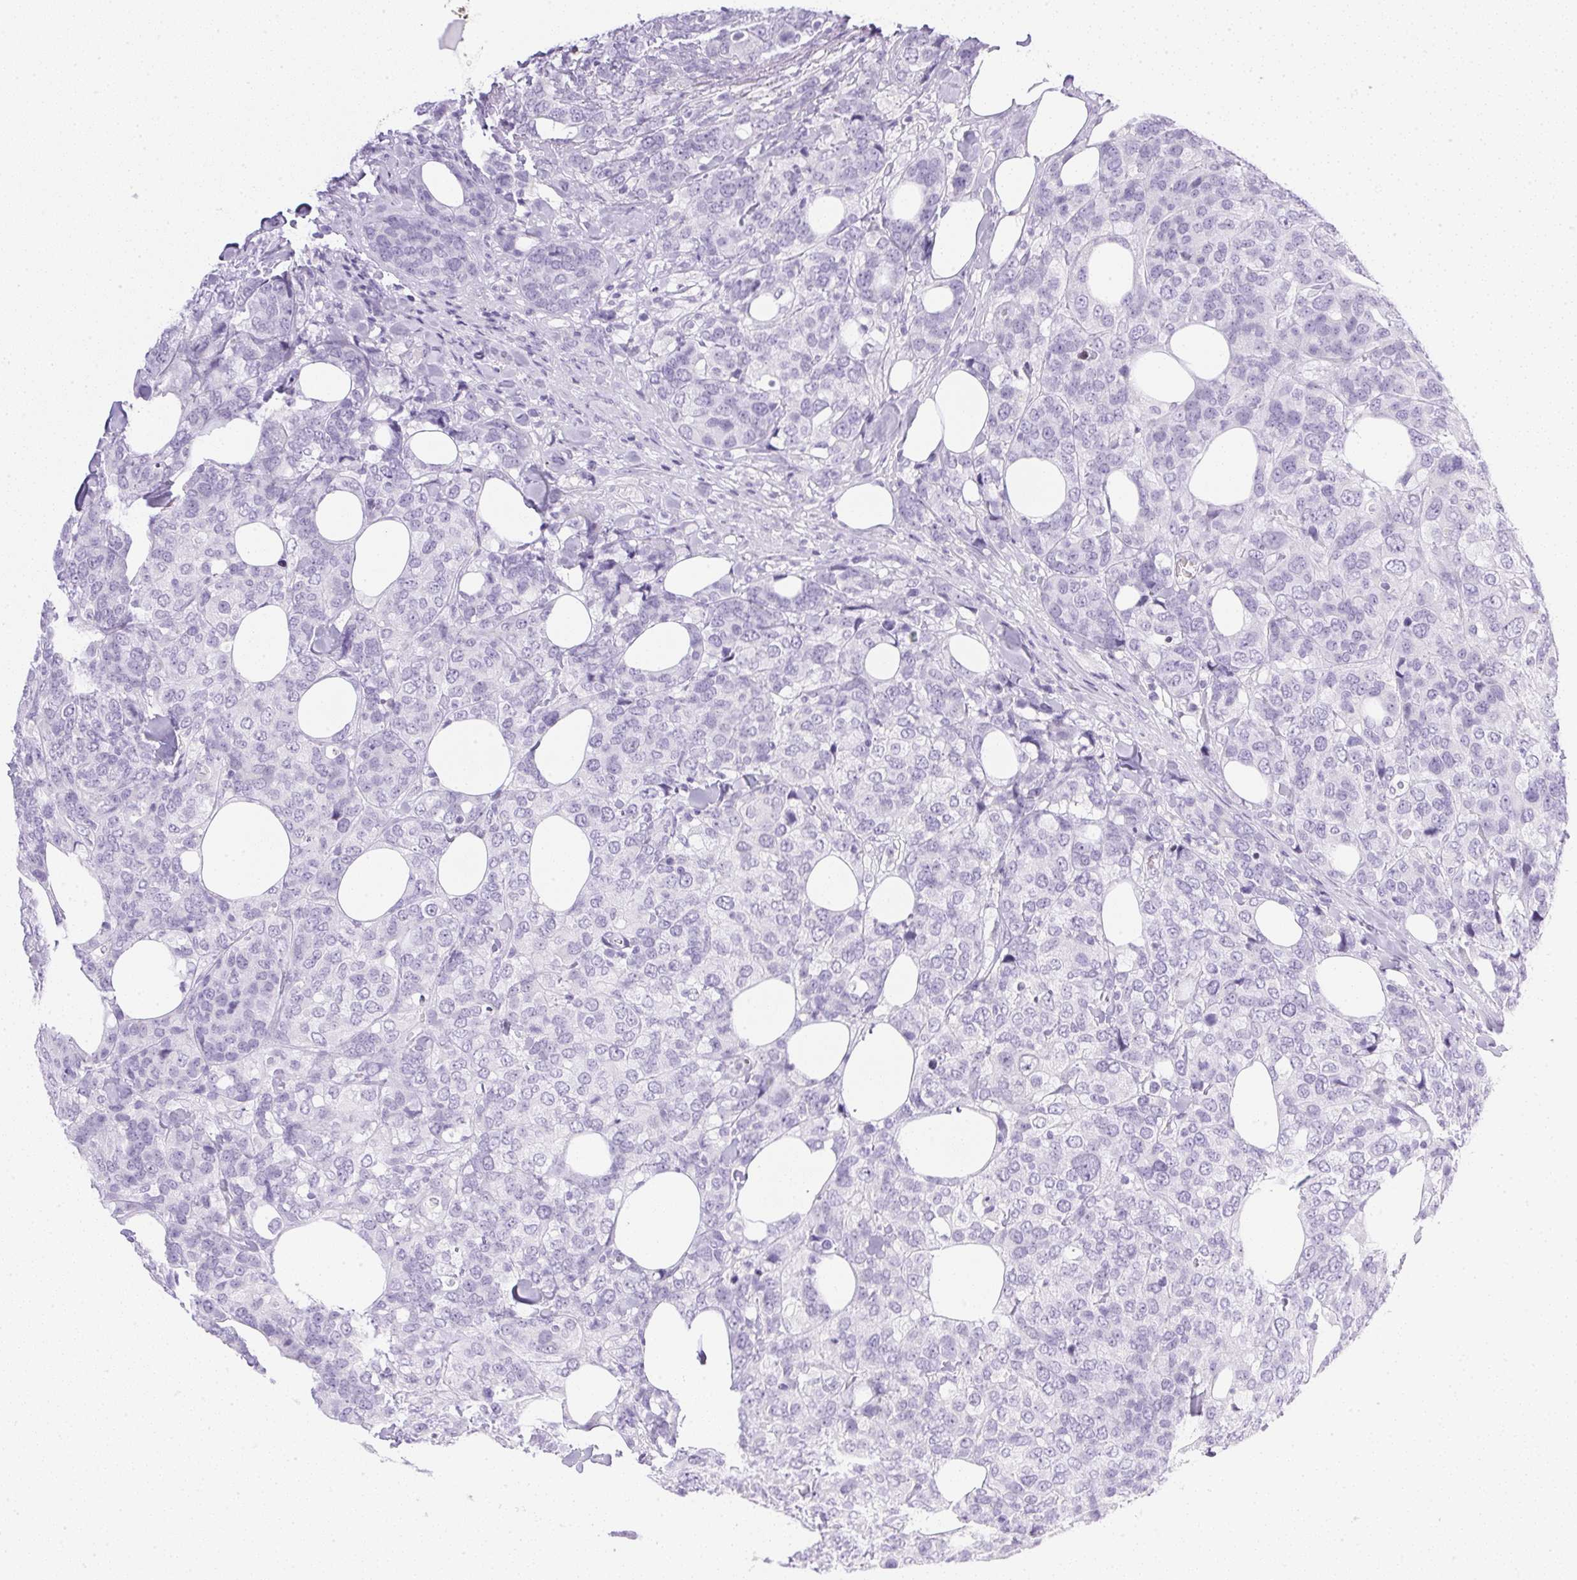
{"staining": {"intensity": "negative", "quantity": "none", "location": "none"}, "tissue": "breast cancer", "cell_type": "Tumor cells", "image_type": "cancer", "snomed": [{"axis": "morphology", "description": "Lobular carcinoma"}, {"axis": "topography", "description": "Breast"}], "caption": "The micrograph demonstrates no staining of tumor cells in lobular carcinoma (breast). (DAB immunohistochemistry, high magnification).", "gene": "CPB1", "patient": {"sex": "female", "age": 59}}